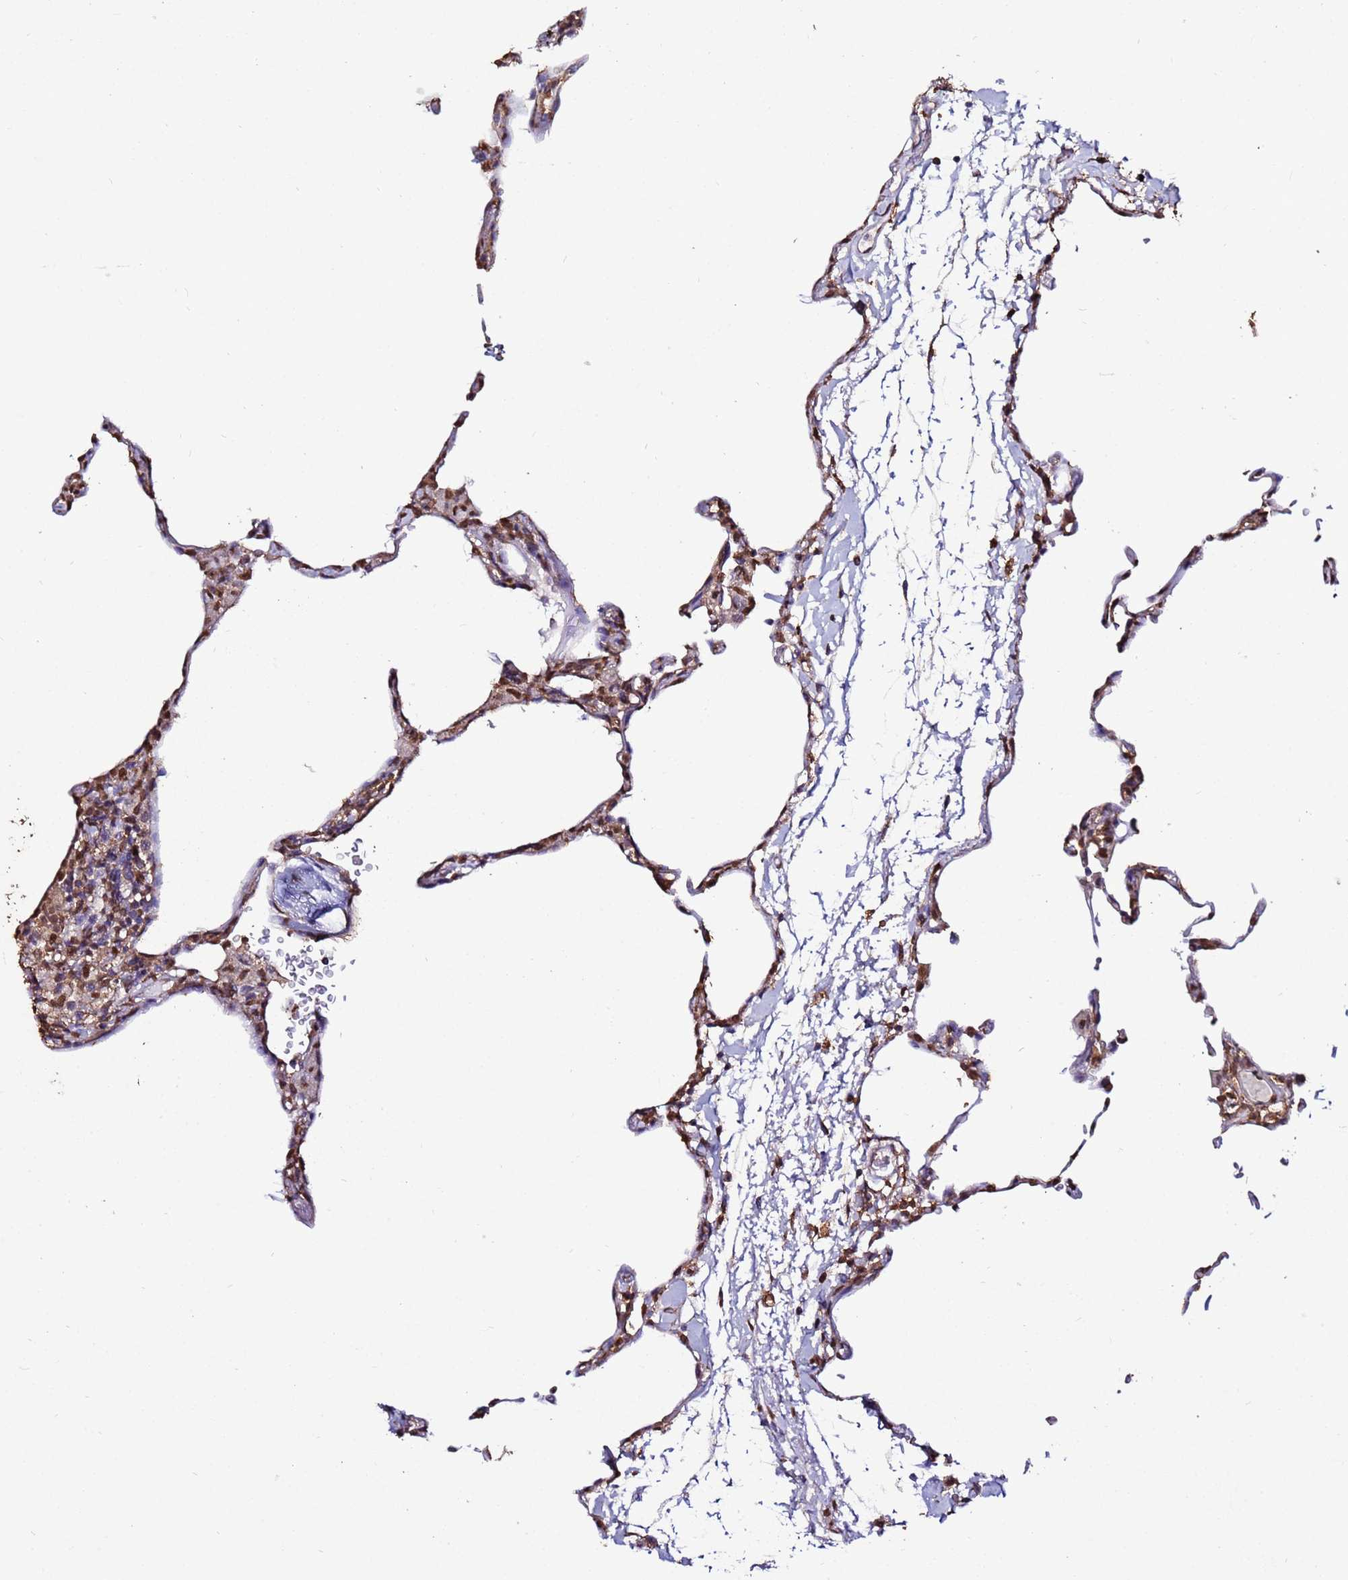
{"staining": {"intensity": "moderate", "quantity": ">75%", "location": "nuclear"}, "tissue": "lung", "cell_type": "Alveolar cells", "image_type": "normal", "snomed": [{"axis": "morphology", "description": "Normal tissue, NOS"}, {"axis": "topography", "description": "Lung"}], "caption": "An immunohistochemistry (IHC) micrograph of unremarkable tissue is shown. Protein staining in brown labels moderate nuclear positivity in lung within alveolar cells. (IHC, brightfield microscopy, high magnification).", "gene": "TRIP6", "patient": {"sex": "female", "age": 57}}